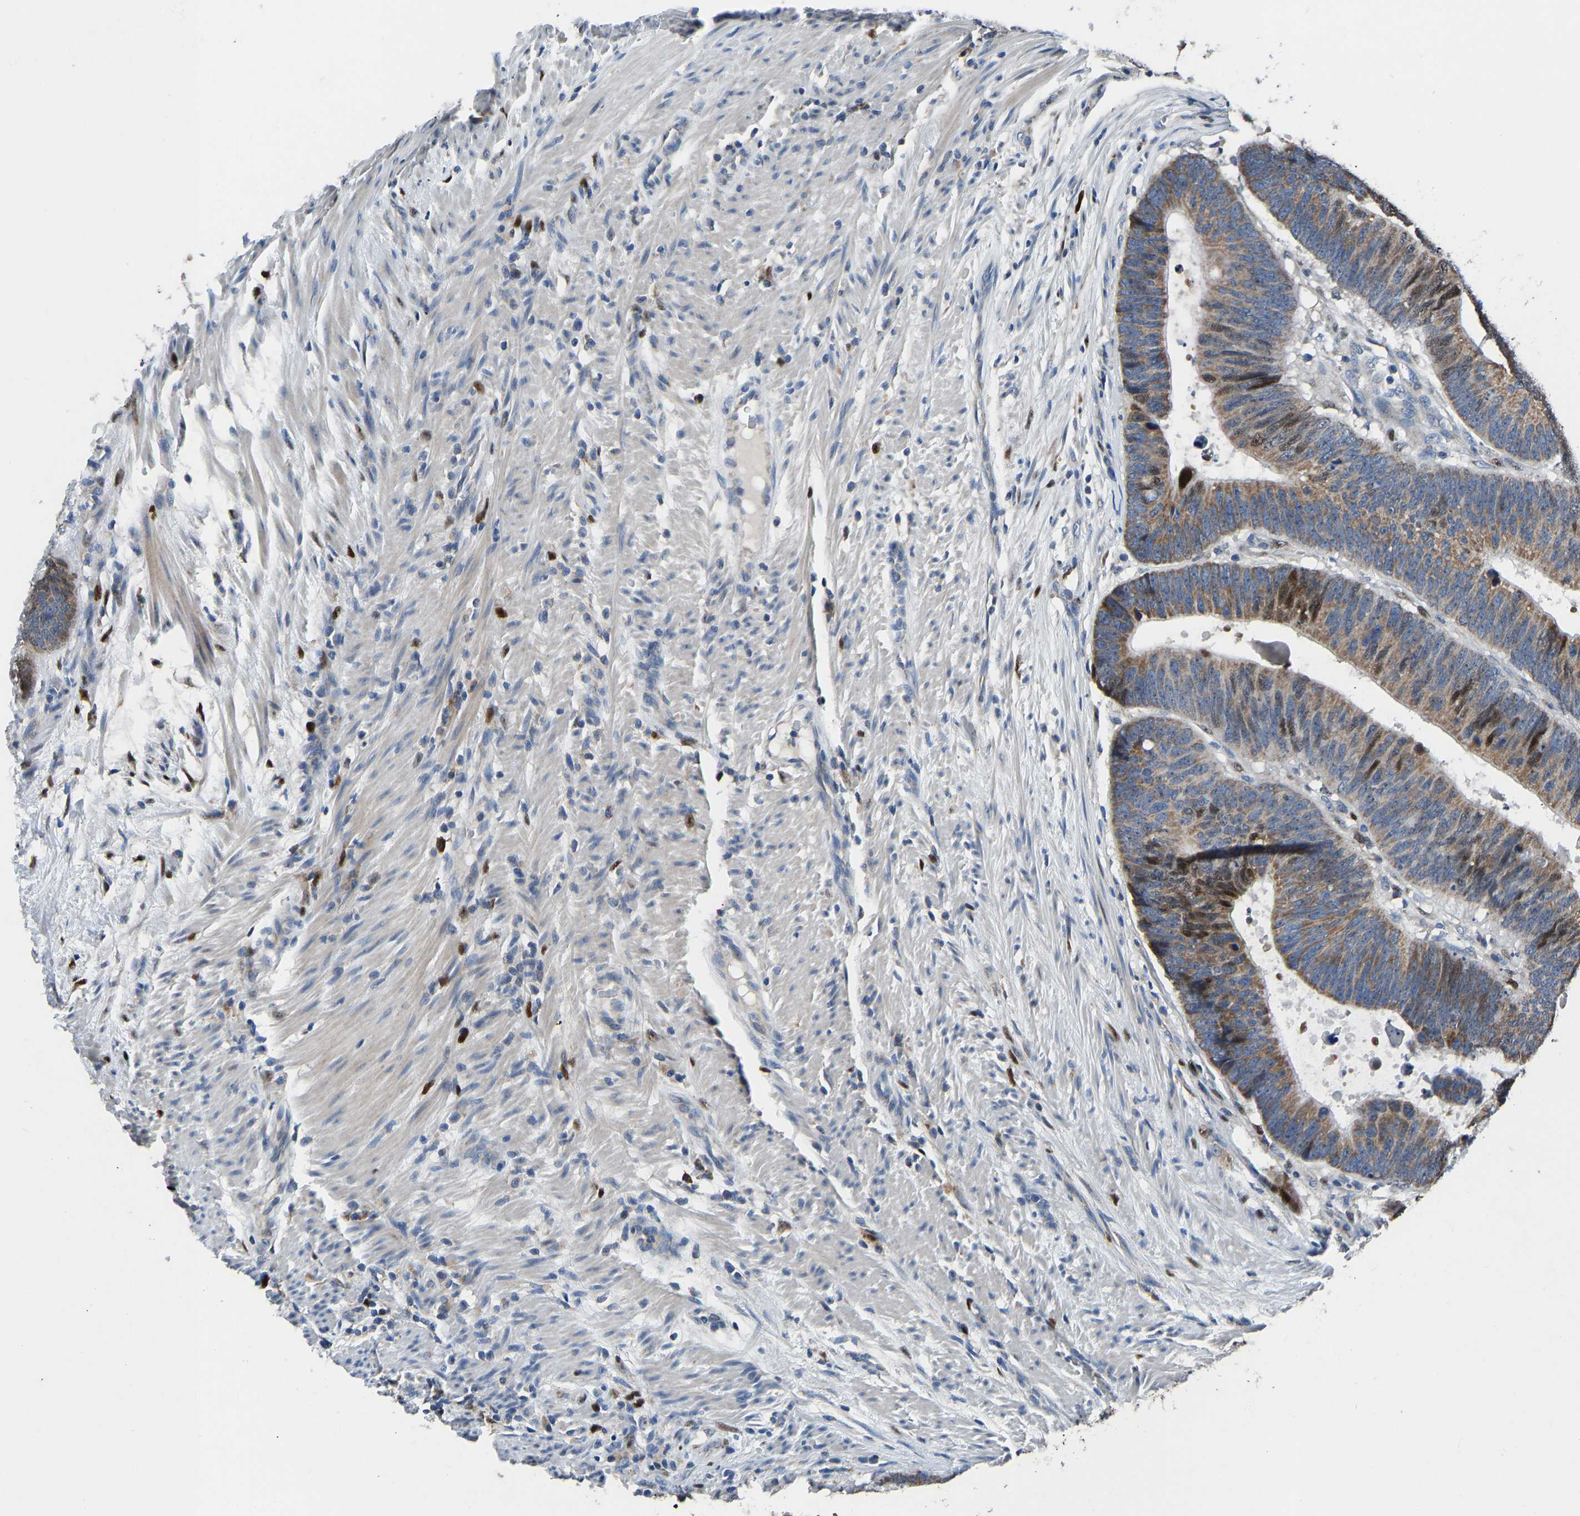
{"staining": {"intensity": "moderate", "quantity": ">75%", "location": "cytoplasmic/membranous,nuclear"}, "tissue": "colorectal cancer", "cell_type": "Tumor cells", "image_type": "cancer", "snomed": [{"axis": "morphology", "description": "Adenocarcinoma, NOS"}, {"axis": "topography", "description": "Colon"}], "caption": "Colorectal cancer tissue demonstrates moderate cytoplasmic/membranous and nuclear expression in approximately >75% of tumor cells The protein is shown in brown color, while the nuclei are stained blue.", "gene": "EGR1", "patient": {"sex": "male", "age": 56}}